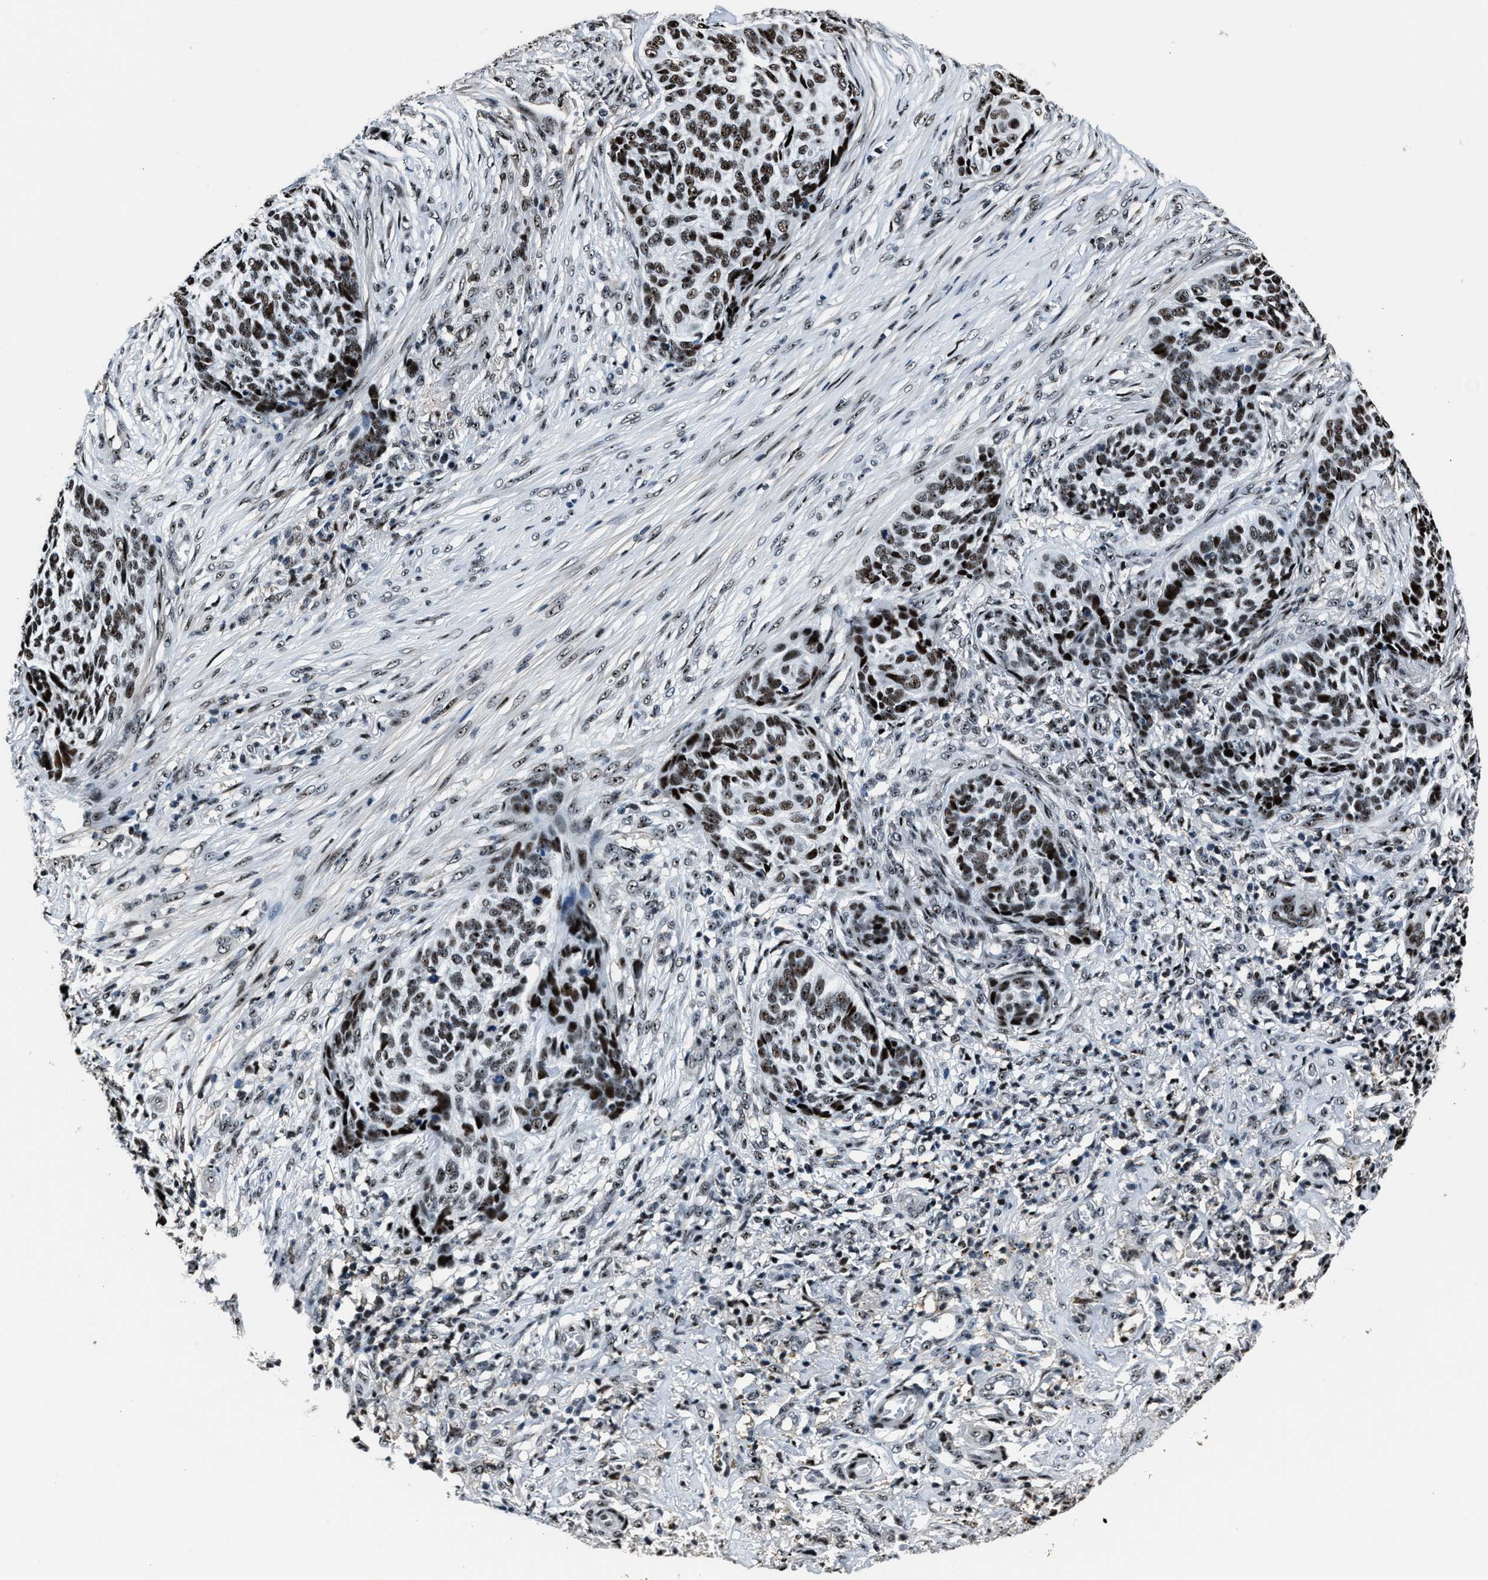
{"staining": {"intensity": "moderate", "quantity": ">75%", "location": "nuclear"}, "tissue": "skin cancer", "cell_type": "Tumor cells", "image_type": "cancer", "snomed": [{"axis": "morphology", "description": "Basal cell carcinoma"}, {"axis": "topography", "description": "Skin"}], "caption": "Skin cancer stained for a protein (brown) displays moderate nuclear positive positivity in approximately >75% of tumor cells.", "gene": "PPIE", "patient": {"sex": "male", "age": 85}}